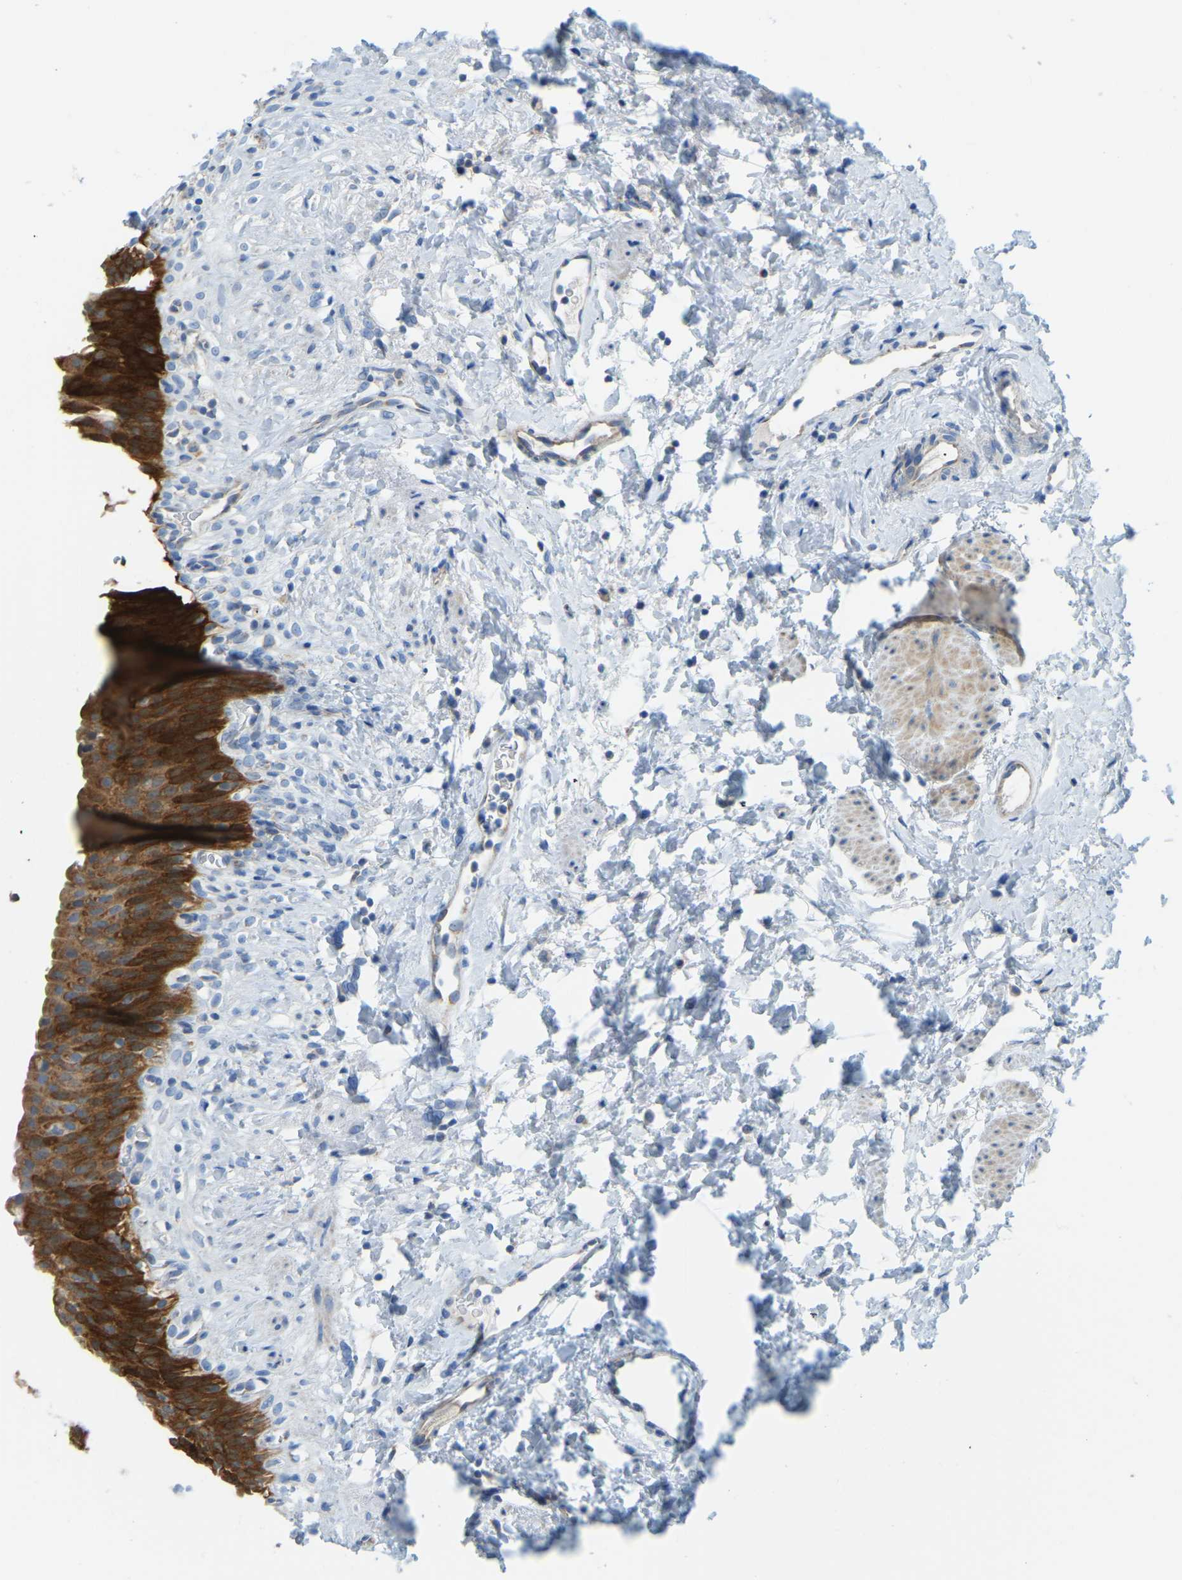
{"staining": {"intensity": "strong", "quantity": ">75%", "location": "cytoplasmic/membranous"}, "tissue": "urinary bladder", "cell_type": "Urothelial cells", "image_type": "normal", "snomed": [{"axis": "morphology", "description": "Normal tissue, NOS"}, {"axis": "topography", "description": "Urinary bladder"}], "caption": "Strong cytoplasmic/membranous staining for a protein is seen in approximately >75% of urothelial cells of unremarkable urinary bladder using immunohistochemistry.", "gene": "GDA", "patient": {"sex": "female", "age": 79}}